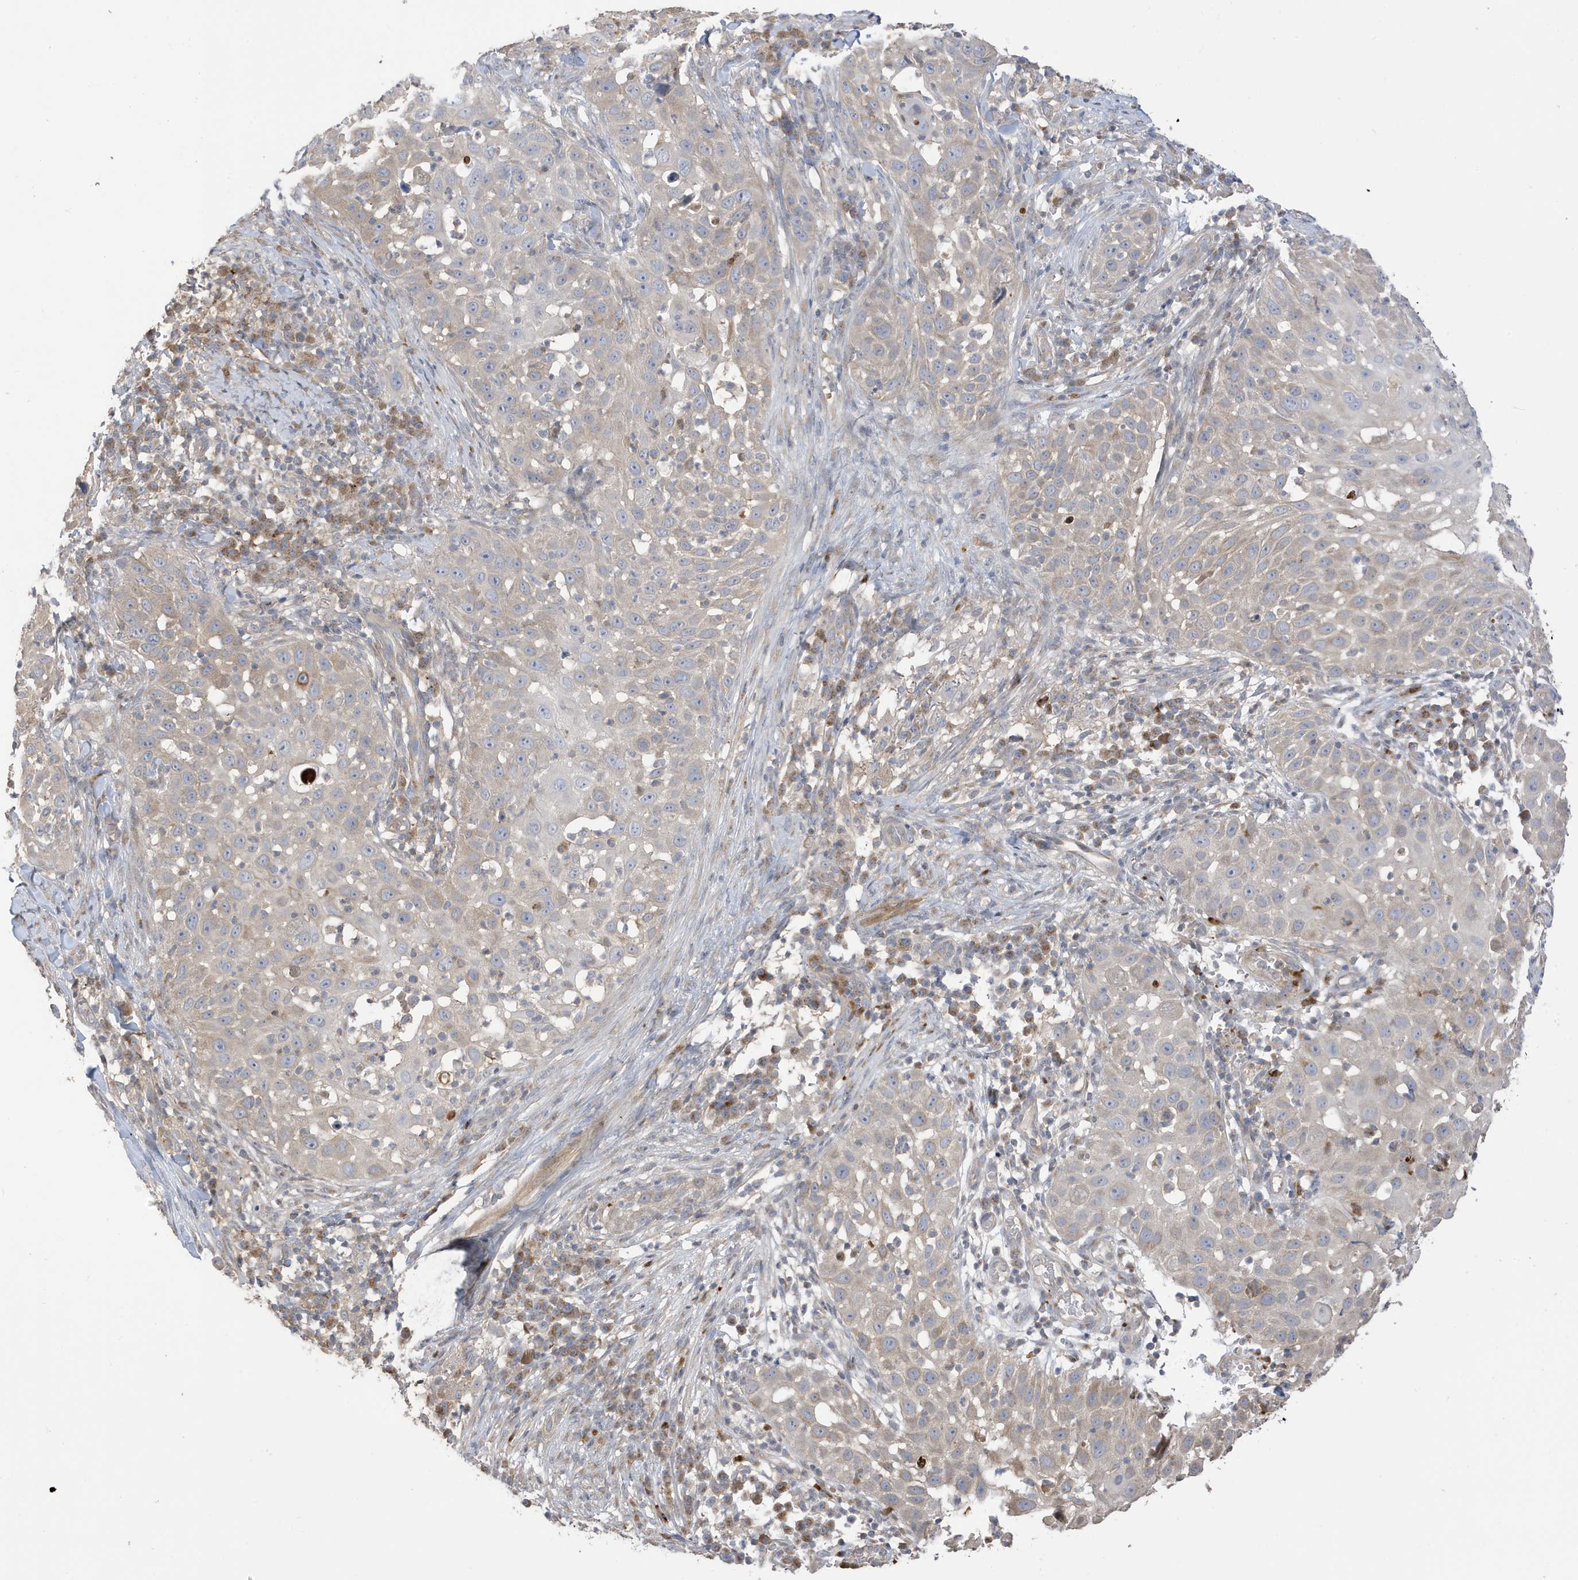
{"staining": {"intensity": "weak", "quantity": "<25%", "location": "cytoplasmic/membranous"}, "tissue": "skin cancer", "cell_type": "Tumor cells", "image_type": "cancer", "snomed": [{"axis": "morphology", "description": "Squamous cell carcinoma, NOS"}, {"axis": "topography", "description": "Skin"}], "caption": "Tumor cells are negative for brown protein staining in skin squamous cell carcinoma.", "gene": "TAB3", "patient": {"sex": "female", "age": 44}}